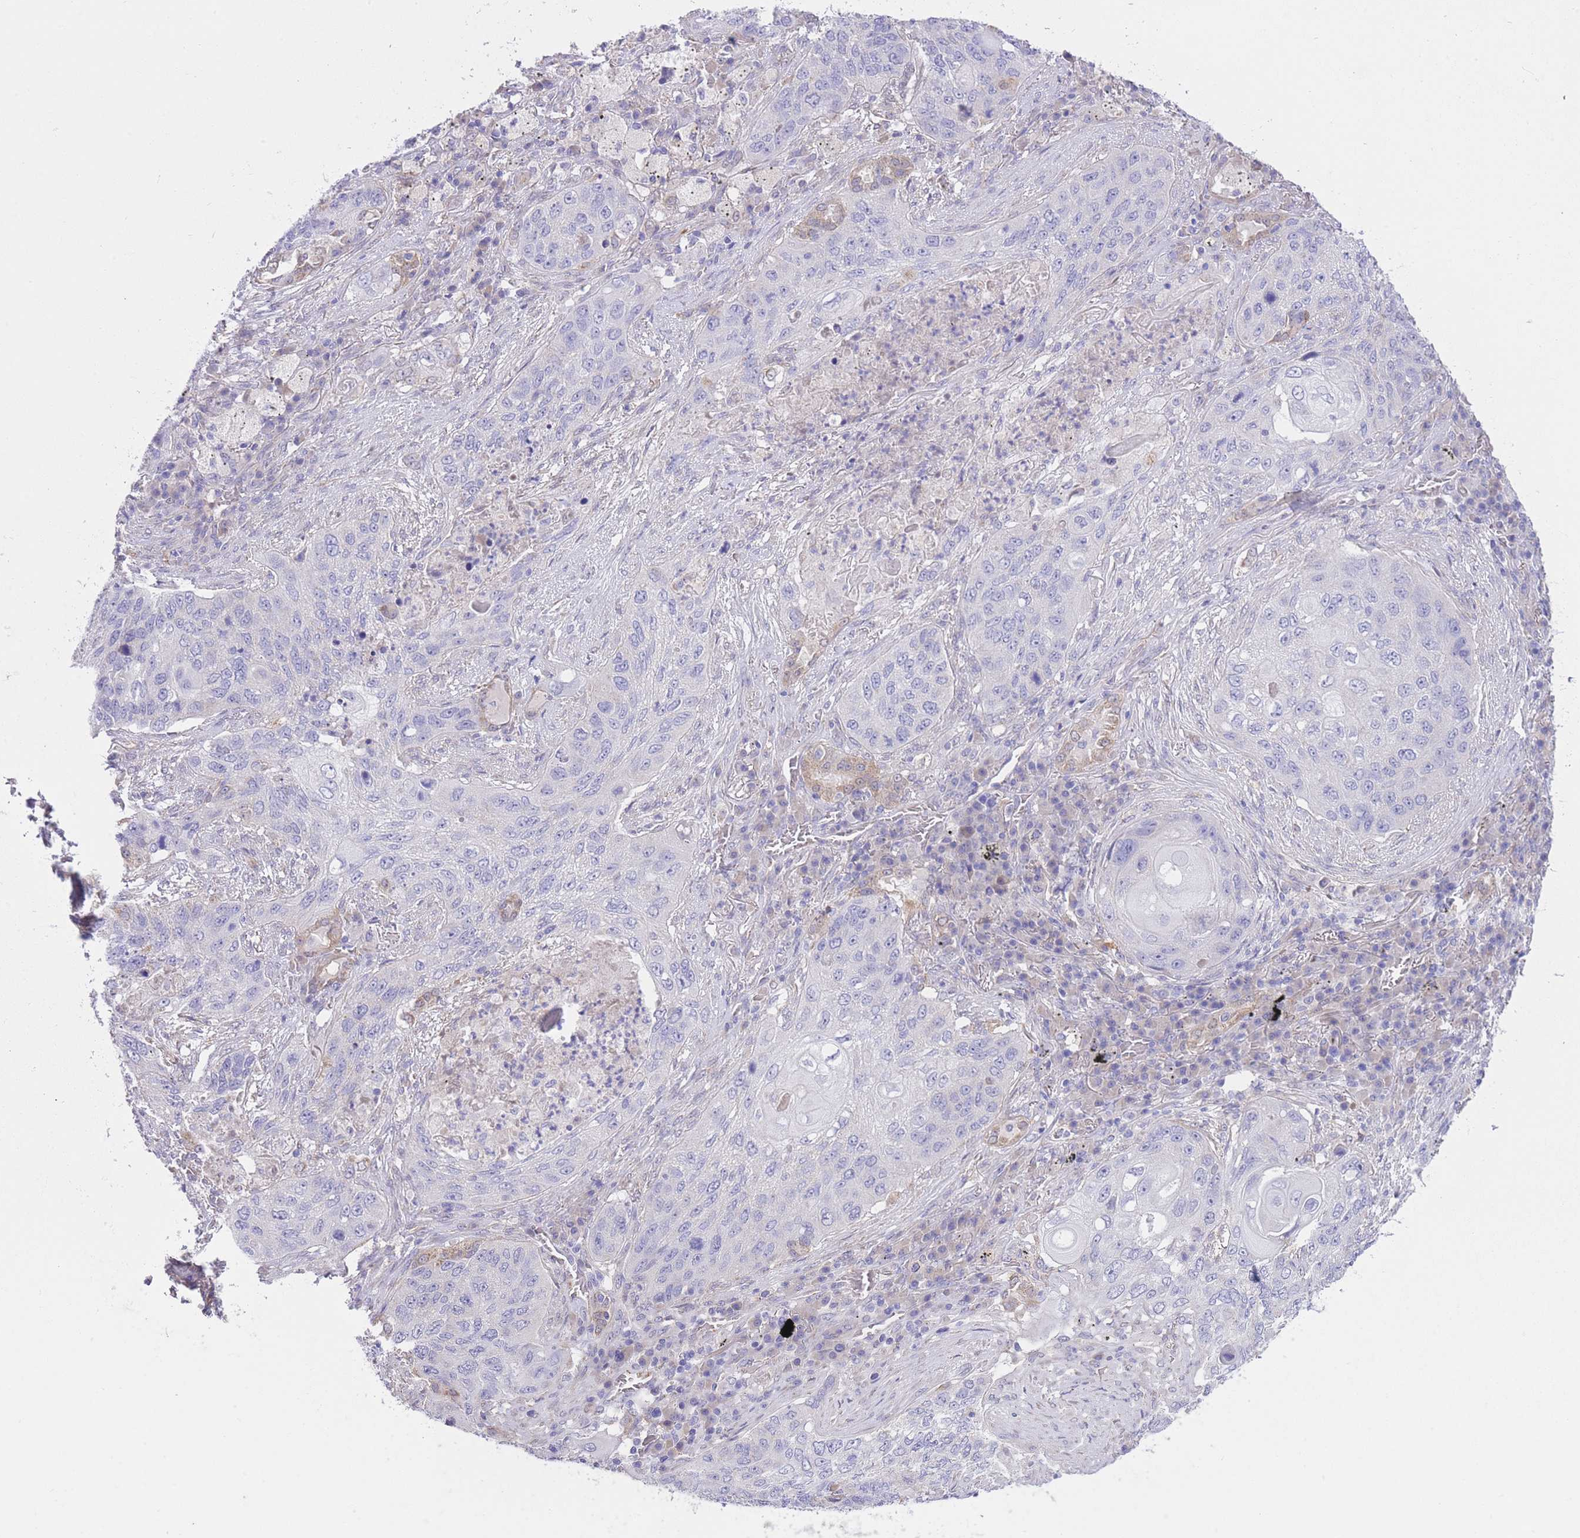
{"staining": {"intensity": "negative", "quantity": "none", "location": "none"}, "tissue": "lung cancer", "cell_type": "Tumor cells", "image_type": "cancer", "snomed": [{"axis": "morphology", "description": "Squamous cell carcinoma, NOS"}, {"axis": "topography", "description": "Lung"}], "caption": "A high-resolution histopathology image shows IHC staining of squamous cell carcinoma (lung), which shows no significant expression in tumor cells.", "gene": "PGM1", "patient": {"sex": "female", "age": 63}}